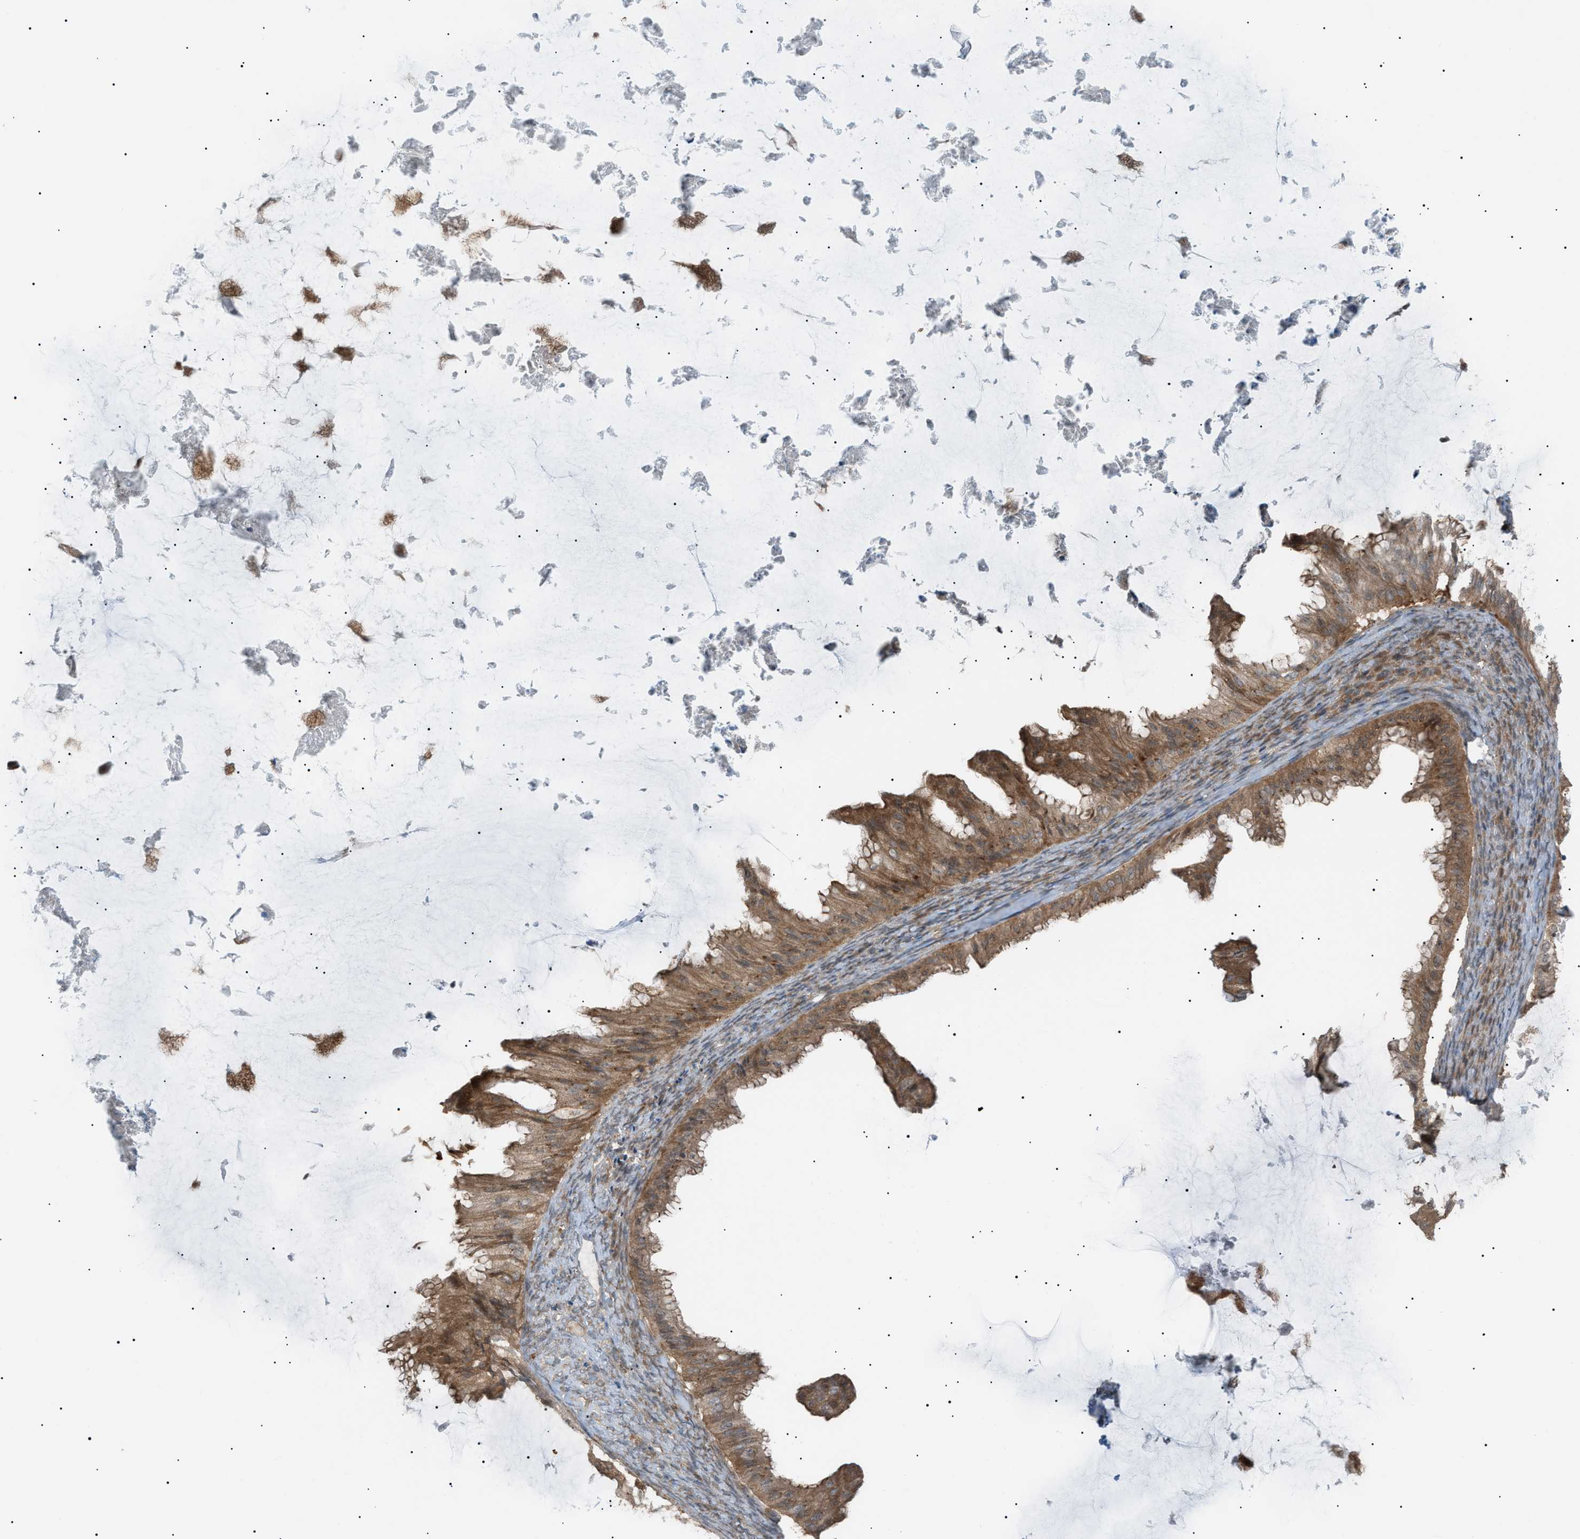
{"staining": {"intensity": "moderate", "quantity": ">75%", "location": "cytoplasmic/membranous"}, "tissue": "ovarian cancer", "cell_type": "Tumor cells", "image_type": "cancer", "snomed": [{"axis": "morphology", "description": "Cystadenocarcinoma, mucinous, NOS"}, {"axis": "topography", "description": "Ovary"}], "caption": "The immunohistochemical stain shows moderate cytoplasmic/membranous positivity in tumor cells of mucinous cystadenocarcinoma (ovarian) tissue. (DAB (3,3'-diaminobenzidine) IHC with brightfield microscopy, high magnification).", "gene": "LPIN2", "patient": {"sex": "female", "age": 61}}